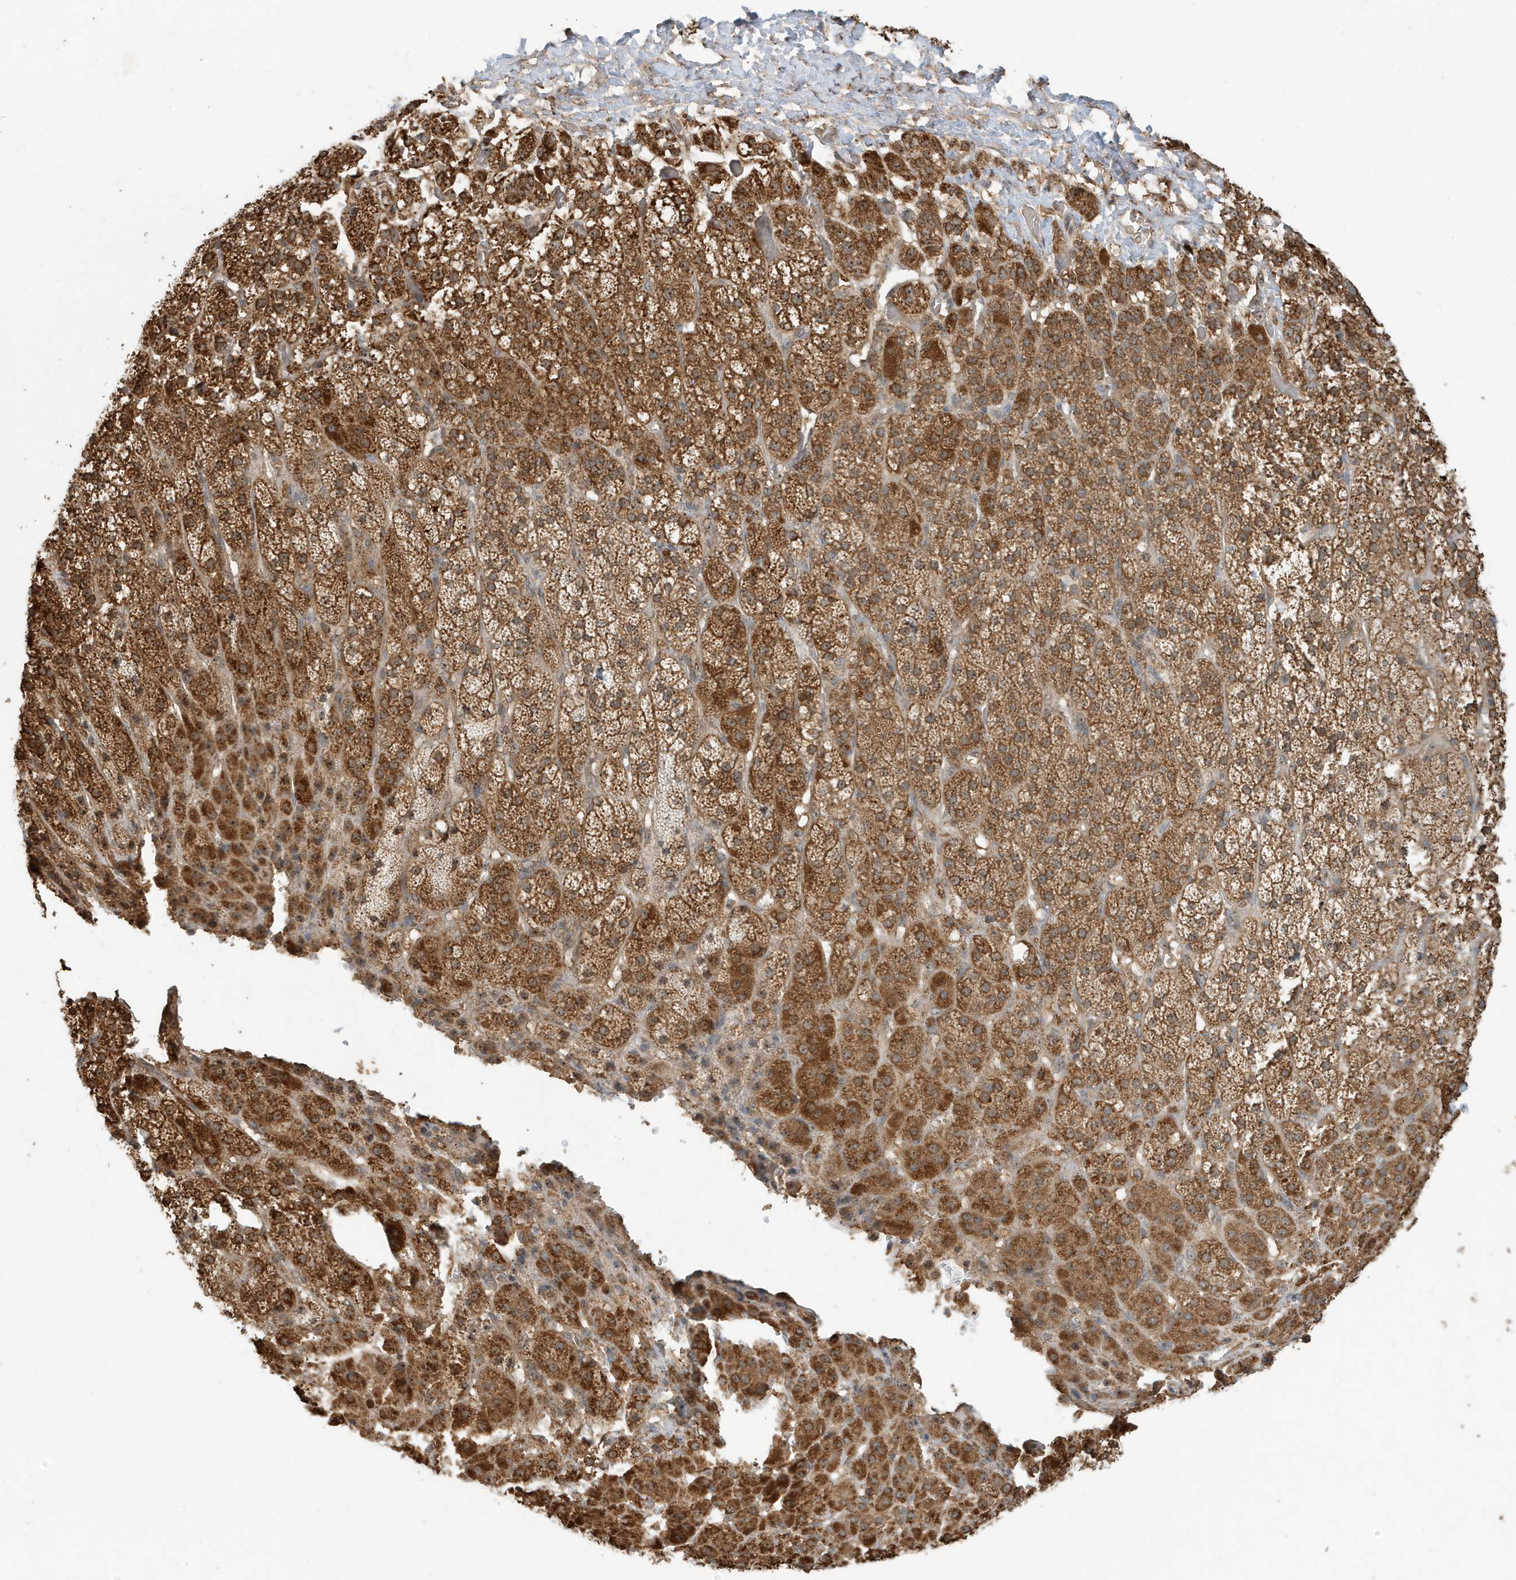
{"staining": {"intensity": "moderate", "quantity": ">75%", "location": "cytoplasmic/membranous"}, "tissue": "adrenal gland", "cell_type": "Glandular cells", "image_type": "normal", "snomed": [{"axis": "morphology", "description": "Normal tissue, NOS"}, {"axis": "topography", "description": "Adrenal gland"}], "caption": "Immunohistochemistry (IHC) (DAB) staining of normal adrenal gland exhibits moderate cytoplasmic/membranous protein expression in approximately >75% of glandular cells. (DAB IHC with brightfield microscopy, high magnification).", "gene": "ABCB9", "patient": {"sex": "female", "age": 57}}